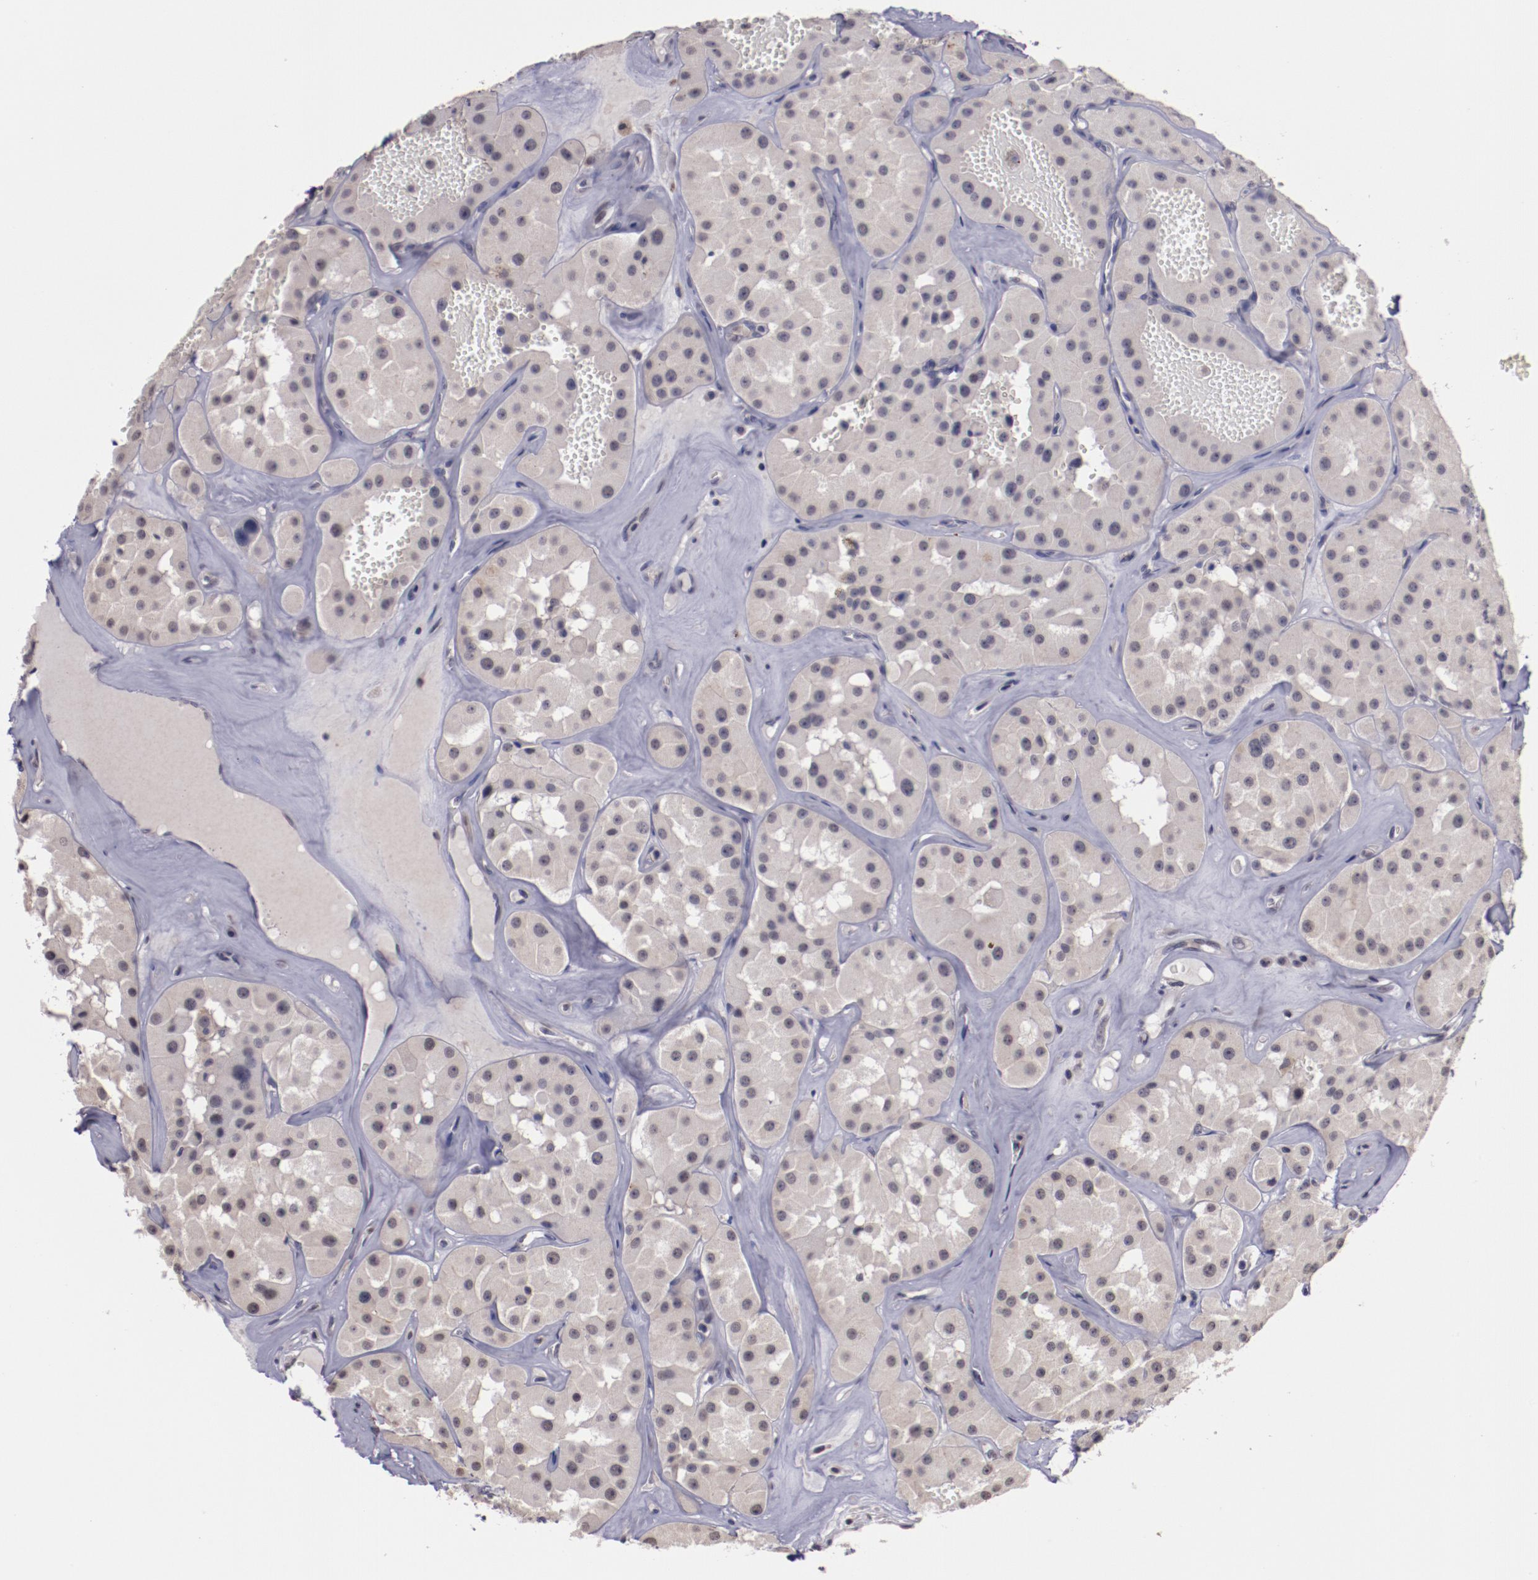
{"staining": {"intensity": "weak", "quantity": ">75%", "location": "cytoplasmic/membranous,nuclear"}, "tissue": "renal cancer", "cell_type": "Tumor cells", "image_type": "cancer", "snomed": [{"axis": "morphology", "description": "Adenocarcinoma, uncertain malignant potential"}, {"axis": "topography", "description": "Kidney"}], "caption": "This is an image of IHC staining of renal cancer, which shows weak positivity in the cytoplasmic/membranous and nuclear of tumor cells.", "gene": "NRXN3", "patient": {"sex": "male", "age": 63}}